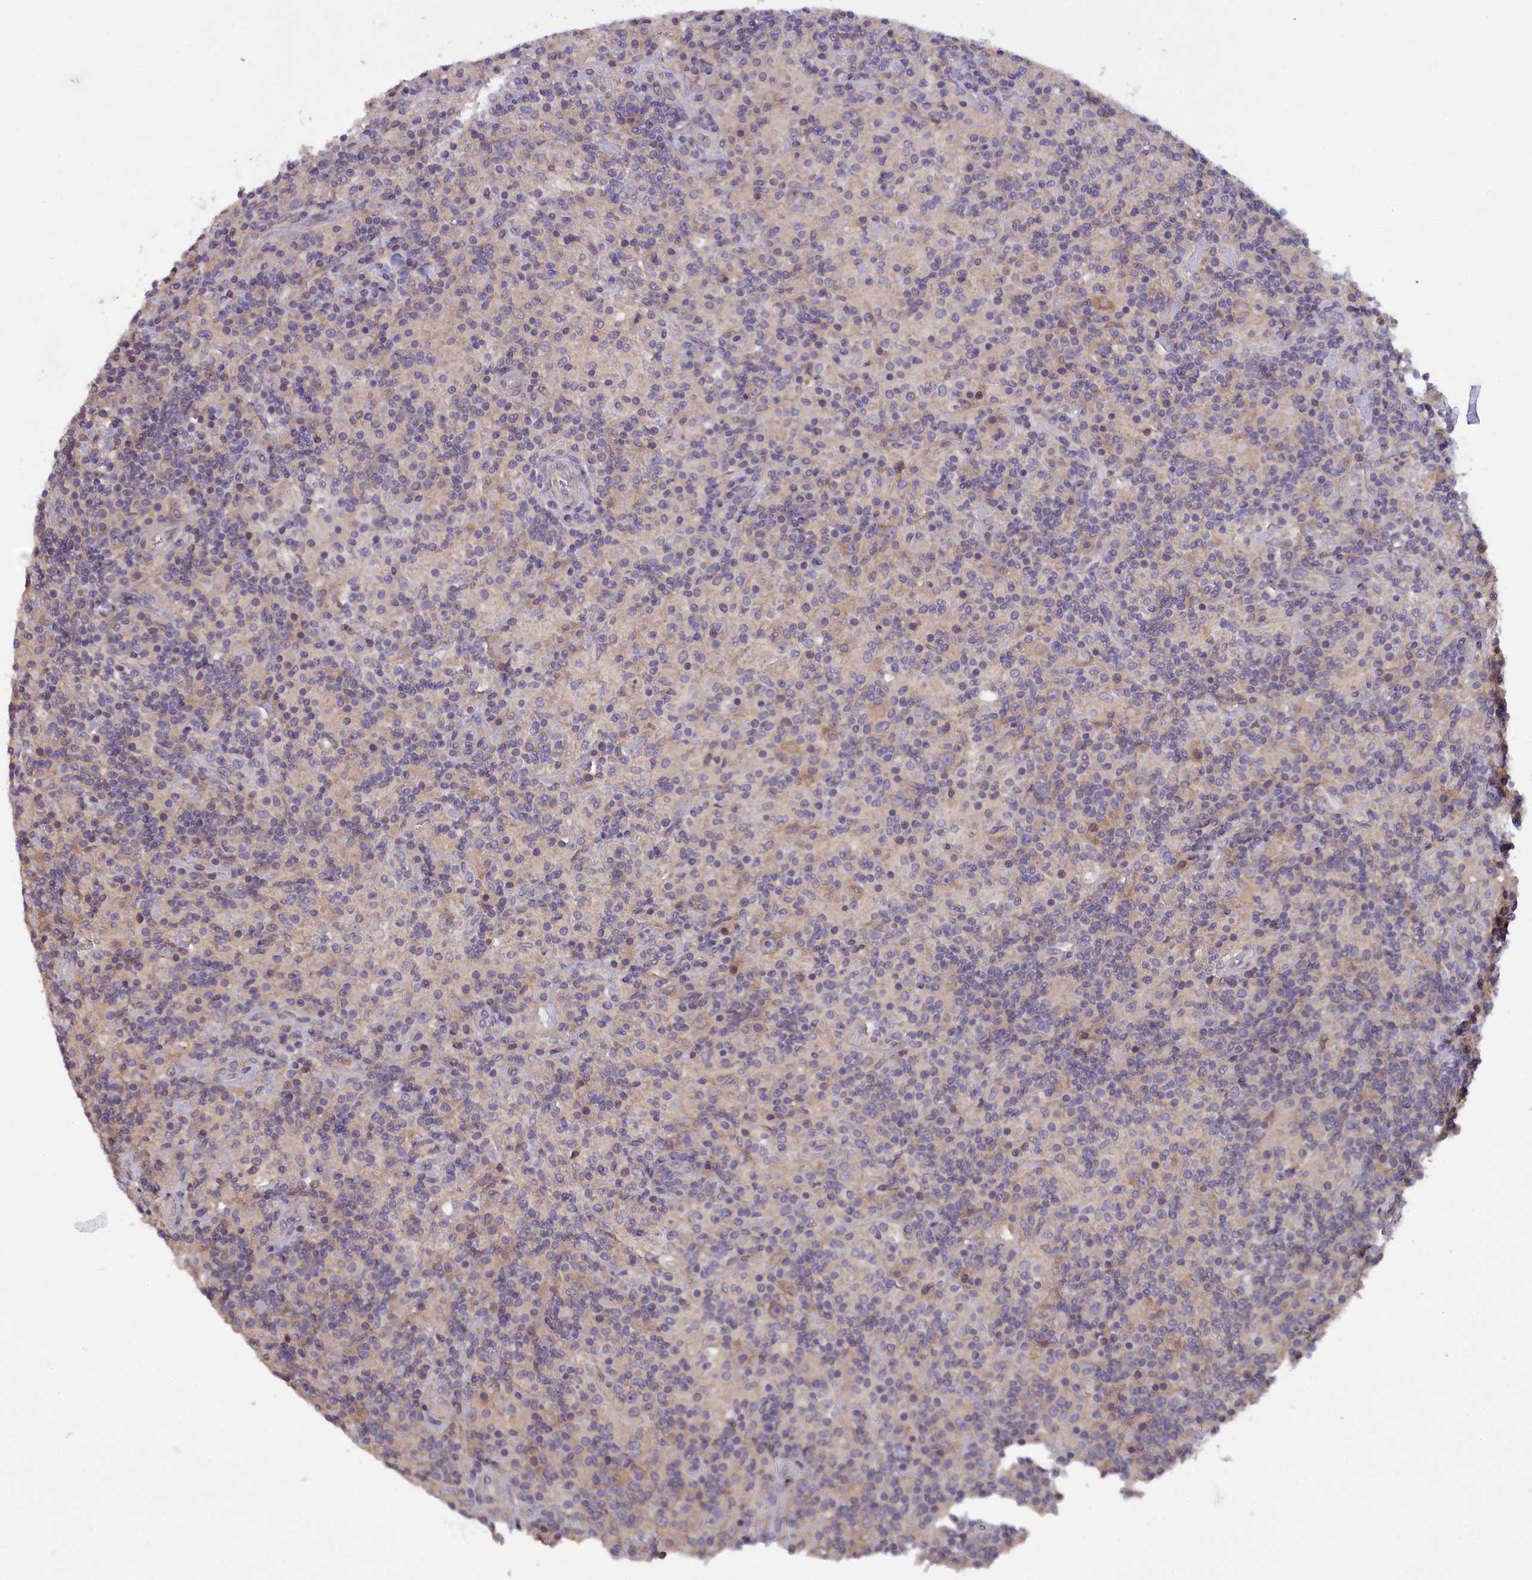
{"staining": {"intensity": "weak", "quantity": ">75%", "location": "cytoplasmic/membranous"}, "tissue": "lymphoma", "cell_type": "Tumor cells", "image_type": "cancer", "snomed": [{"axis": "morphology", "description": "Hodgkin's disease, NOS"}, {"axis": "topography", "description": "Lymph node"}], "caption": "A brown stain highlights weak cytoplasmic/membranous expression of a protein in human Hodgkin's disease tumor cells. The staining is performed using DAB (3,3'-diaminobenzidine) brown chromogen to label protein expression. The nuclei are counter-stained blue using hematoxylin.", "gene": "NUDT6", "patient": {"sex": "male", "age": 70}}